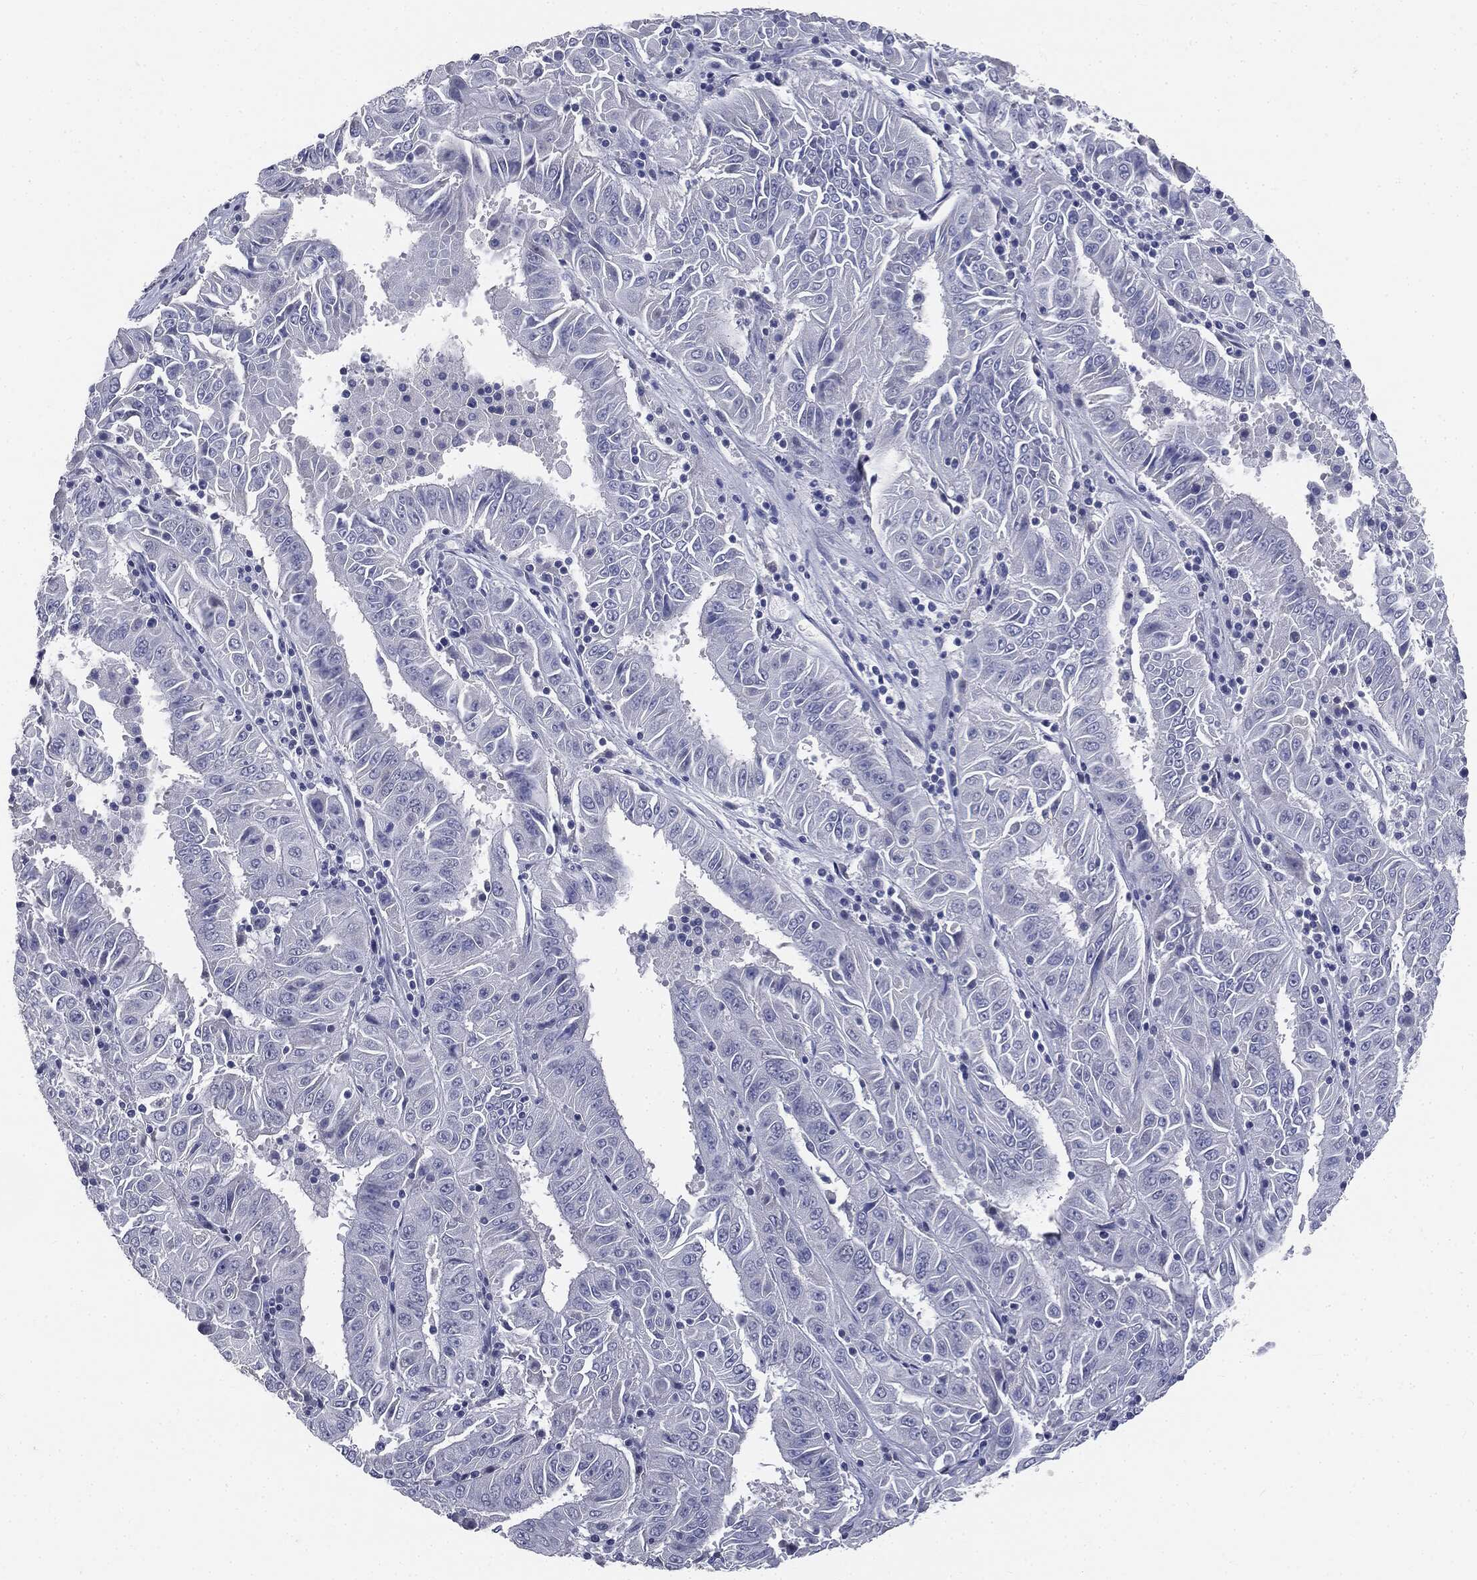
{"staining": {"intensity": "negative", "quantity": "none", "location": "none"}, "tissue": "pancreatic cancer", "cell_type": "Tumor cells", "image_type": "cancer", "snomed": [{"axis": "morphology", "description": "Adenocarcinoma, NOS"}, {"axis": "topography", "description": "Pancreas"}], "caption": "Tumor cells are negative for brown protein staining in adenocarcinoma (pancreatic).", "gene": "AFP", "patient": {"sex": "male", "age": 63}}